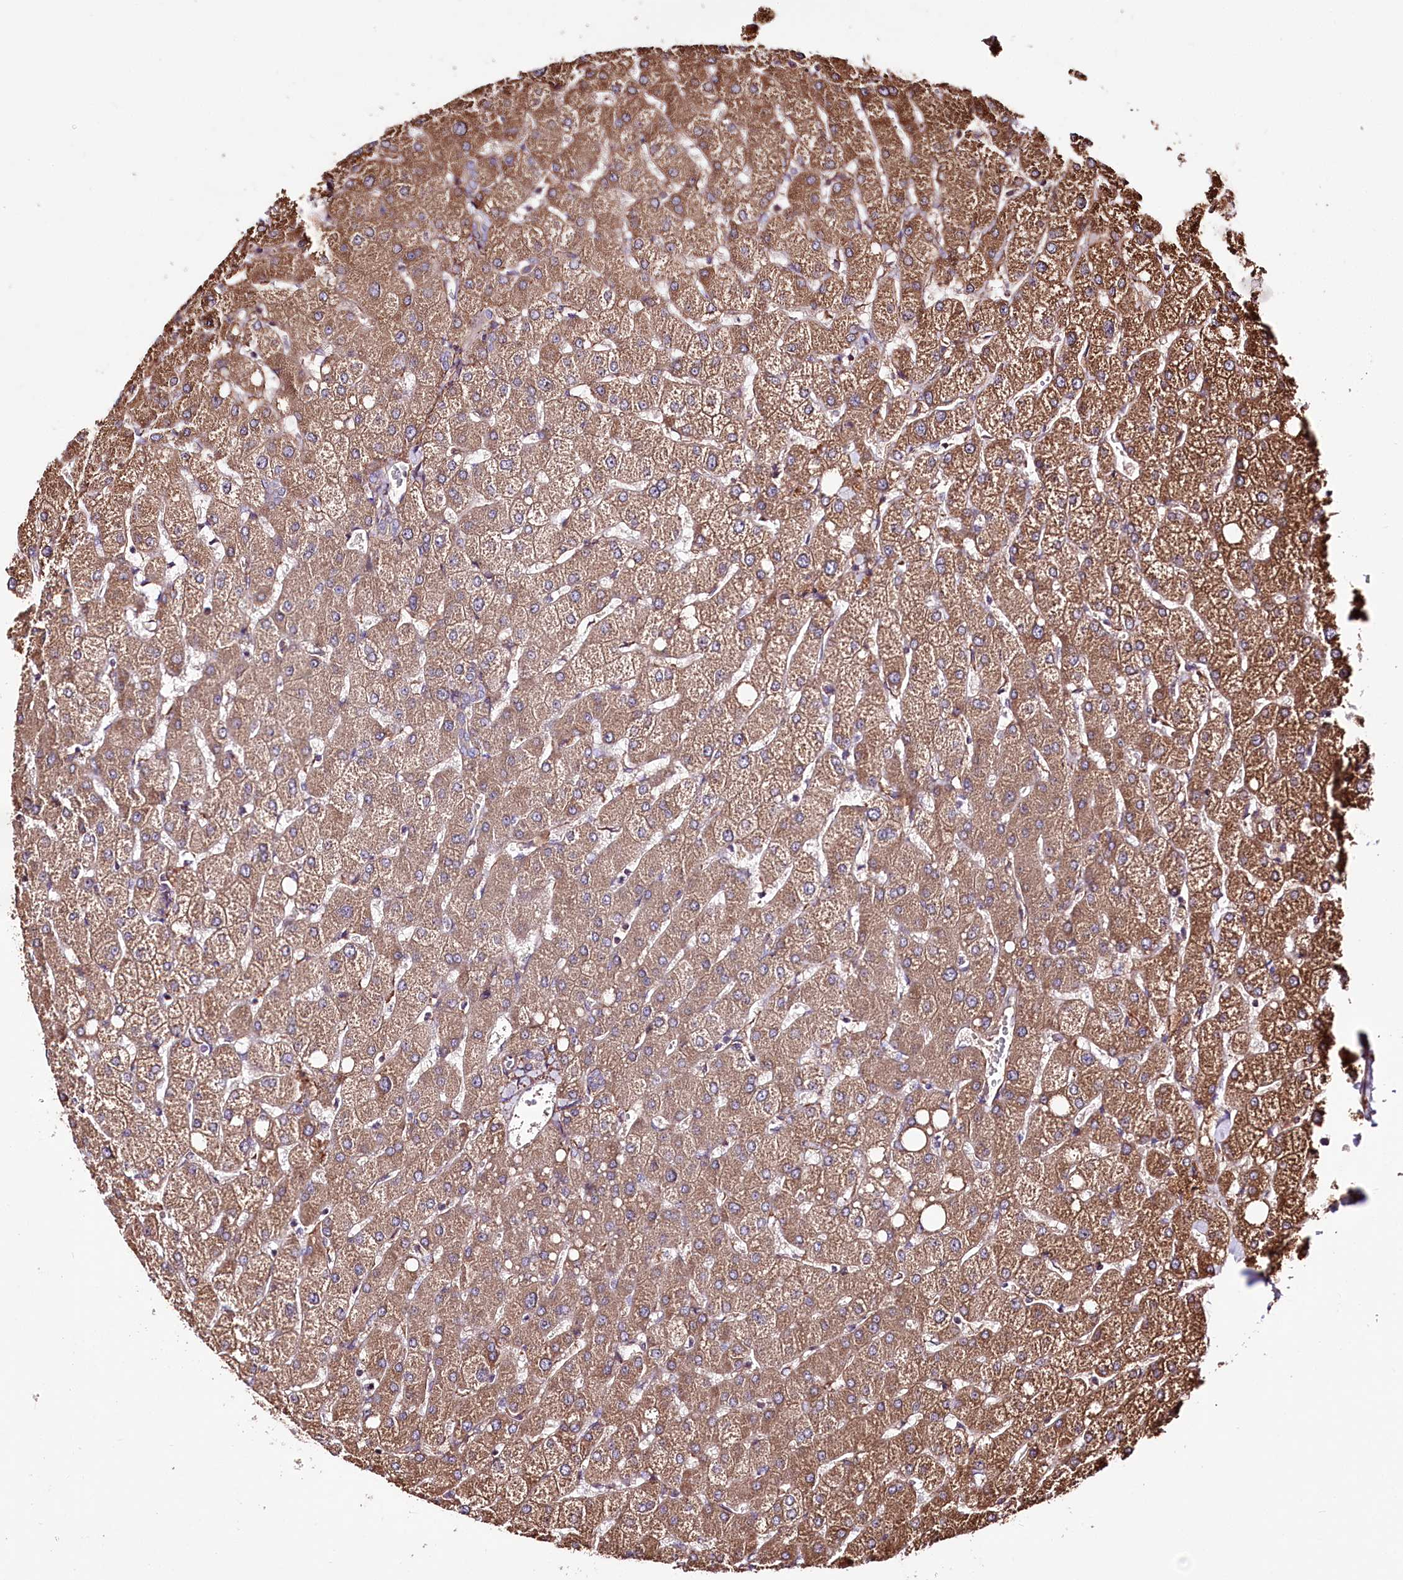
{"staining": {"intensity": "negative", "quantity": "none", "location": "none"}, "tissue": "liver", "cell_type": "Cholangiocytes", "image_type": "normal", "snomed": [{"axis": "morphology", "description": "Normal tissue, NOS"}, {"axis": "topography", "description": "Liver"}], "caption": "DAB (3,3'-diaminobenzidine) immunohistochemical staining of benign liver demonstrates no significant staining in cholangiocytes. (Stains: DAB (3,3'-diaminobenzidine) immunohistochemistry with hematoxylin counter stain, Microscopy: brightfield microscopy at high magnification).", "gene": "WWC1", "patient": {"sex": "female", "age": 54}}